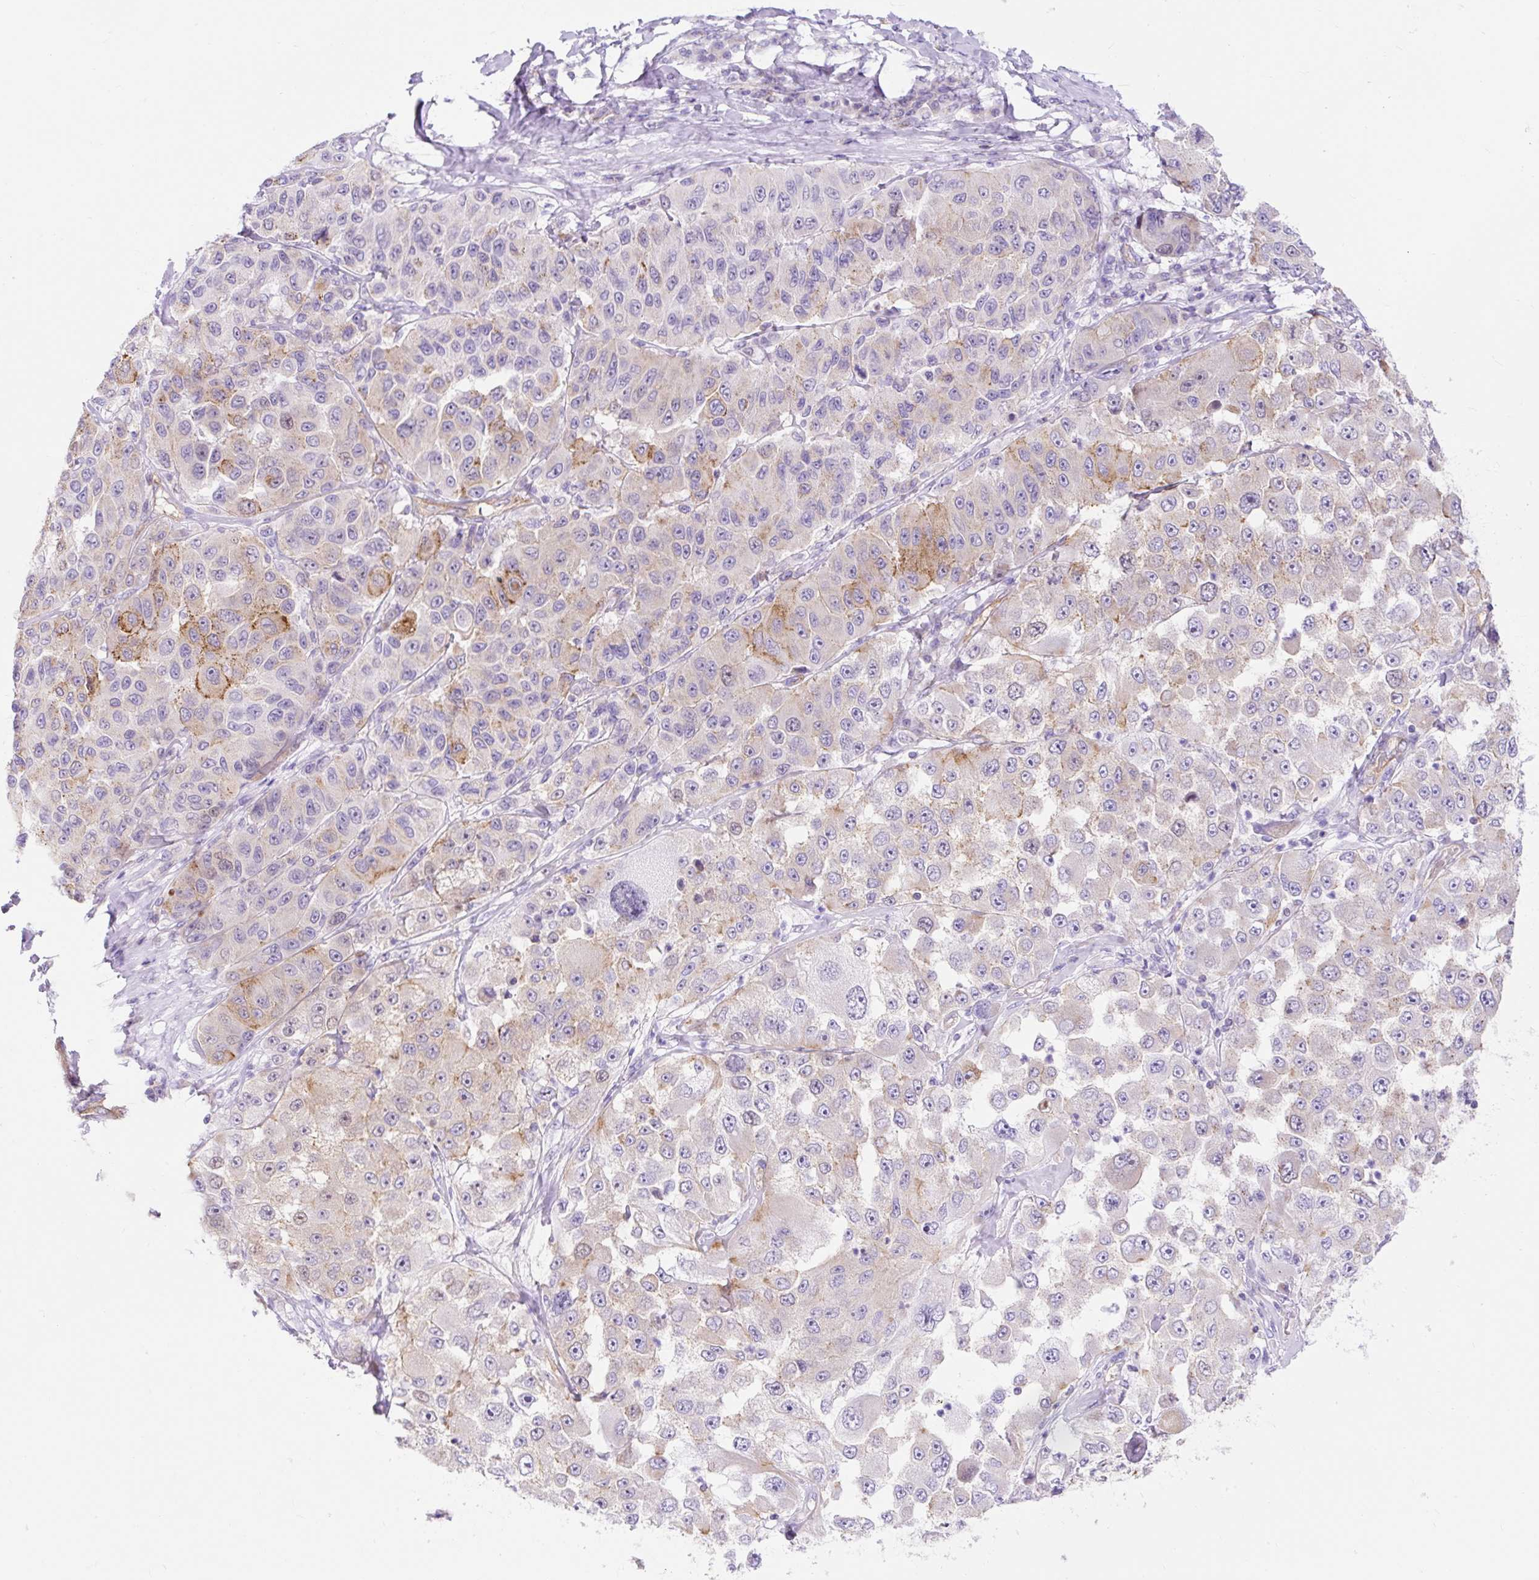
{"staining": {"intensity": "negative", "quantity": "none", "location": "none"}, "tissue": "melanoma", "cell_type": "Tumor cells", "image_type": "cancer", "snomed": [{"axis": "morphology", "description": "Malignant melanoma, Metastatic site"}, {"axis": "topography", "description": "Lymph node"}], "caption": "Malignant melanoma (metastatic site) stained for a protein using immunohistochemistry (IHC) reveals no positivity tumor cells.", "gene": "HIP1R", "patient": {"sex": "male", "age": 62}}